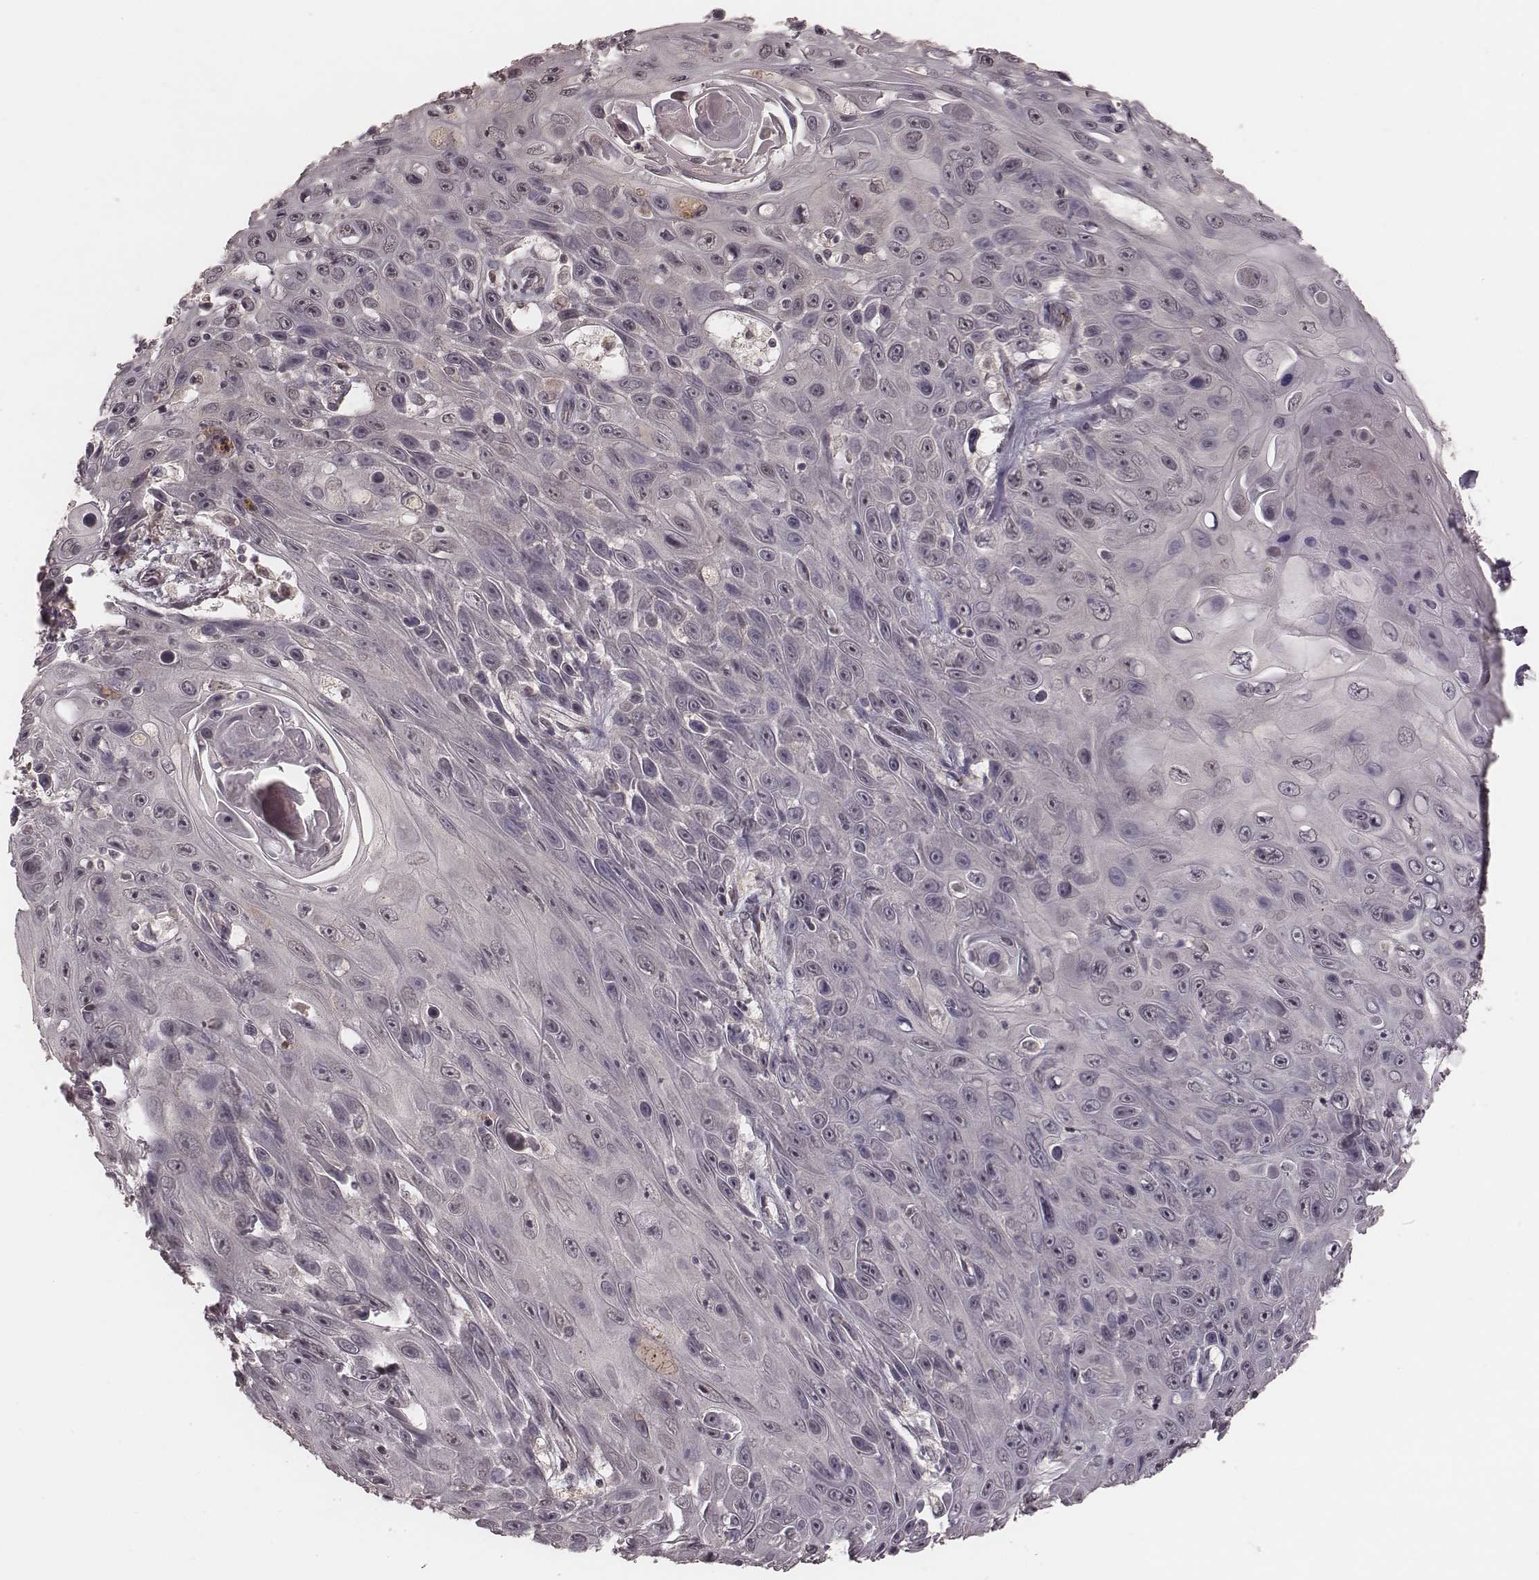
{"staining": {"intensity": "negative", "quantity": "none", "location": "none"}, "tissue": "skin cancer", "cell_type": "Tumor cells", "image_type": "cancer", "snomed": [{"axis": "morphology", "description": "Squamous cell carcinoma, NOS"}, {"axis": "topography", "description": "Skin"}], "caption": "Immunohistochemistry (IHC) histopathology image of skin cancer stained for a protein (brown), which demonstrates no expression in tumor cells.", "gene": "IL5", "patient": {"sex": "male", "age": 82}}